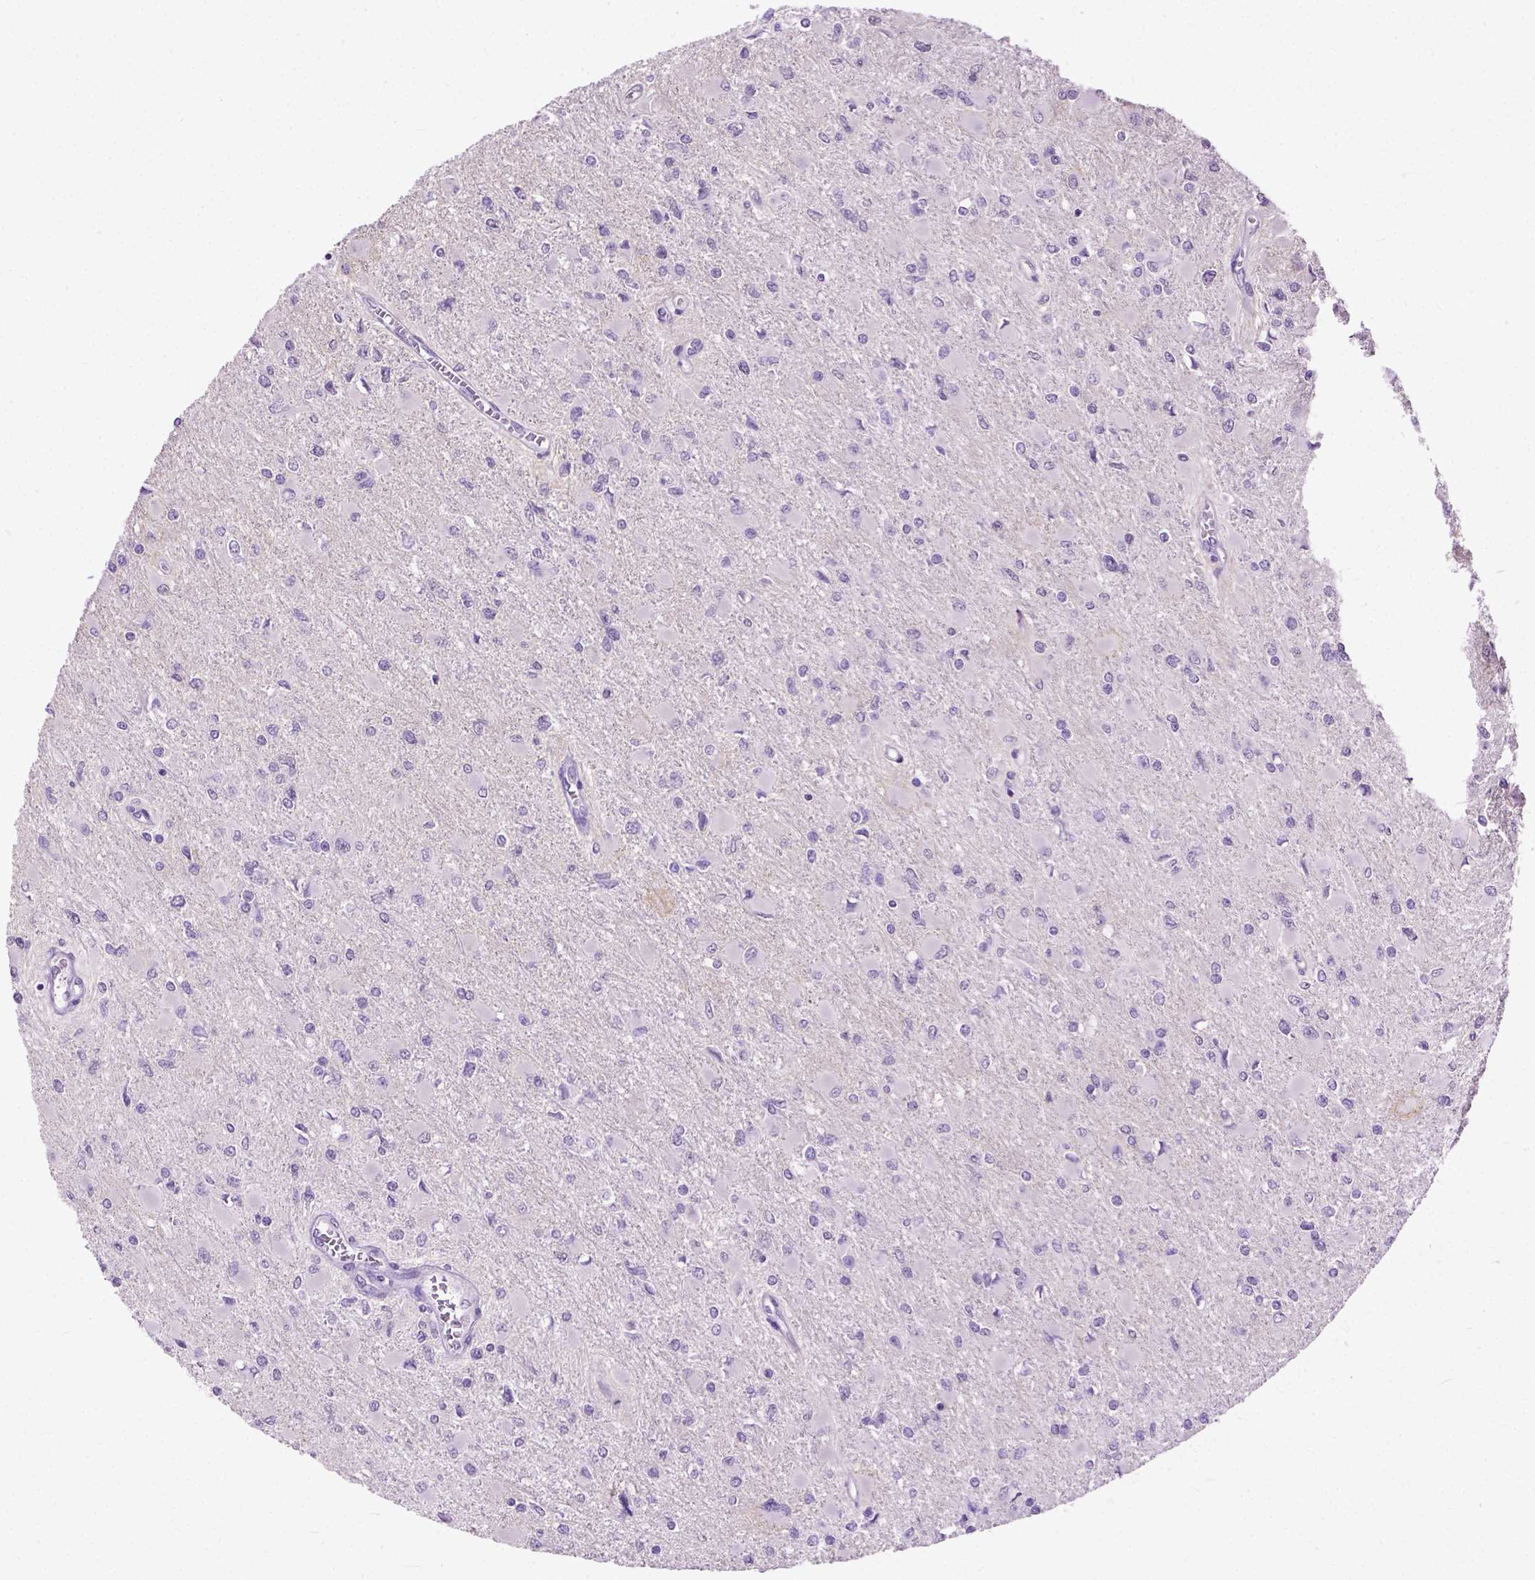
{"staining": {"intensity": "negative", "quantity": "none", "location": "none"}, "tissue": "glioma", "cell_type": "Tumor cells", "image_type": "cancer", "snomed": [{"axis": "morphology", "description": "Glioma, malignant, High grade"}, {"axis": "topography", "description": "Cerebral cortex"}], "caption": "Image shows no protein staining in tumor cells of glioma tissue.", "gene": "GPR37L1", "patient": {"sex": "female", "age": 36}}